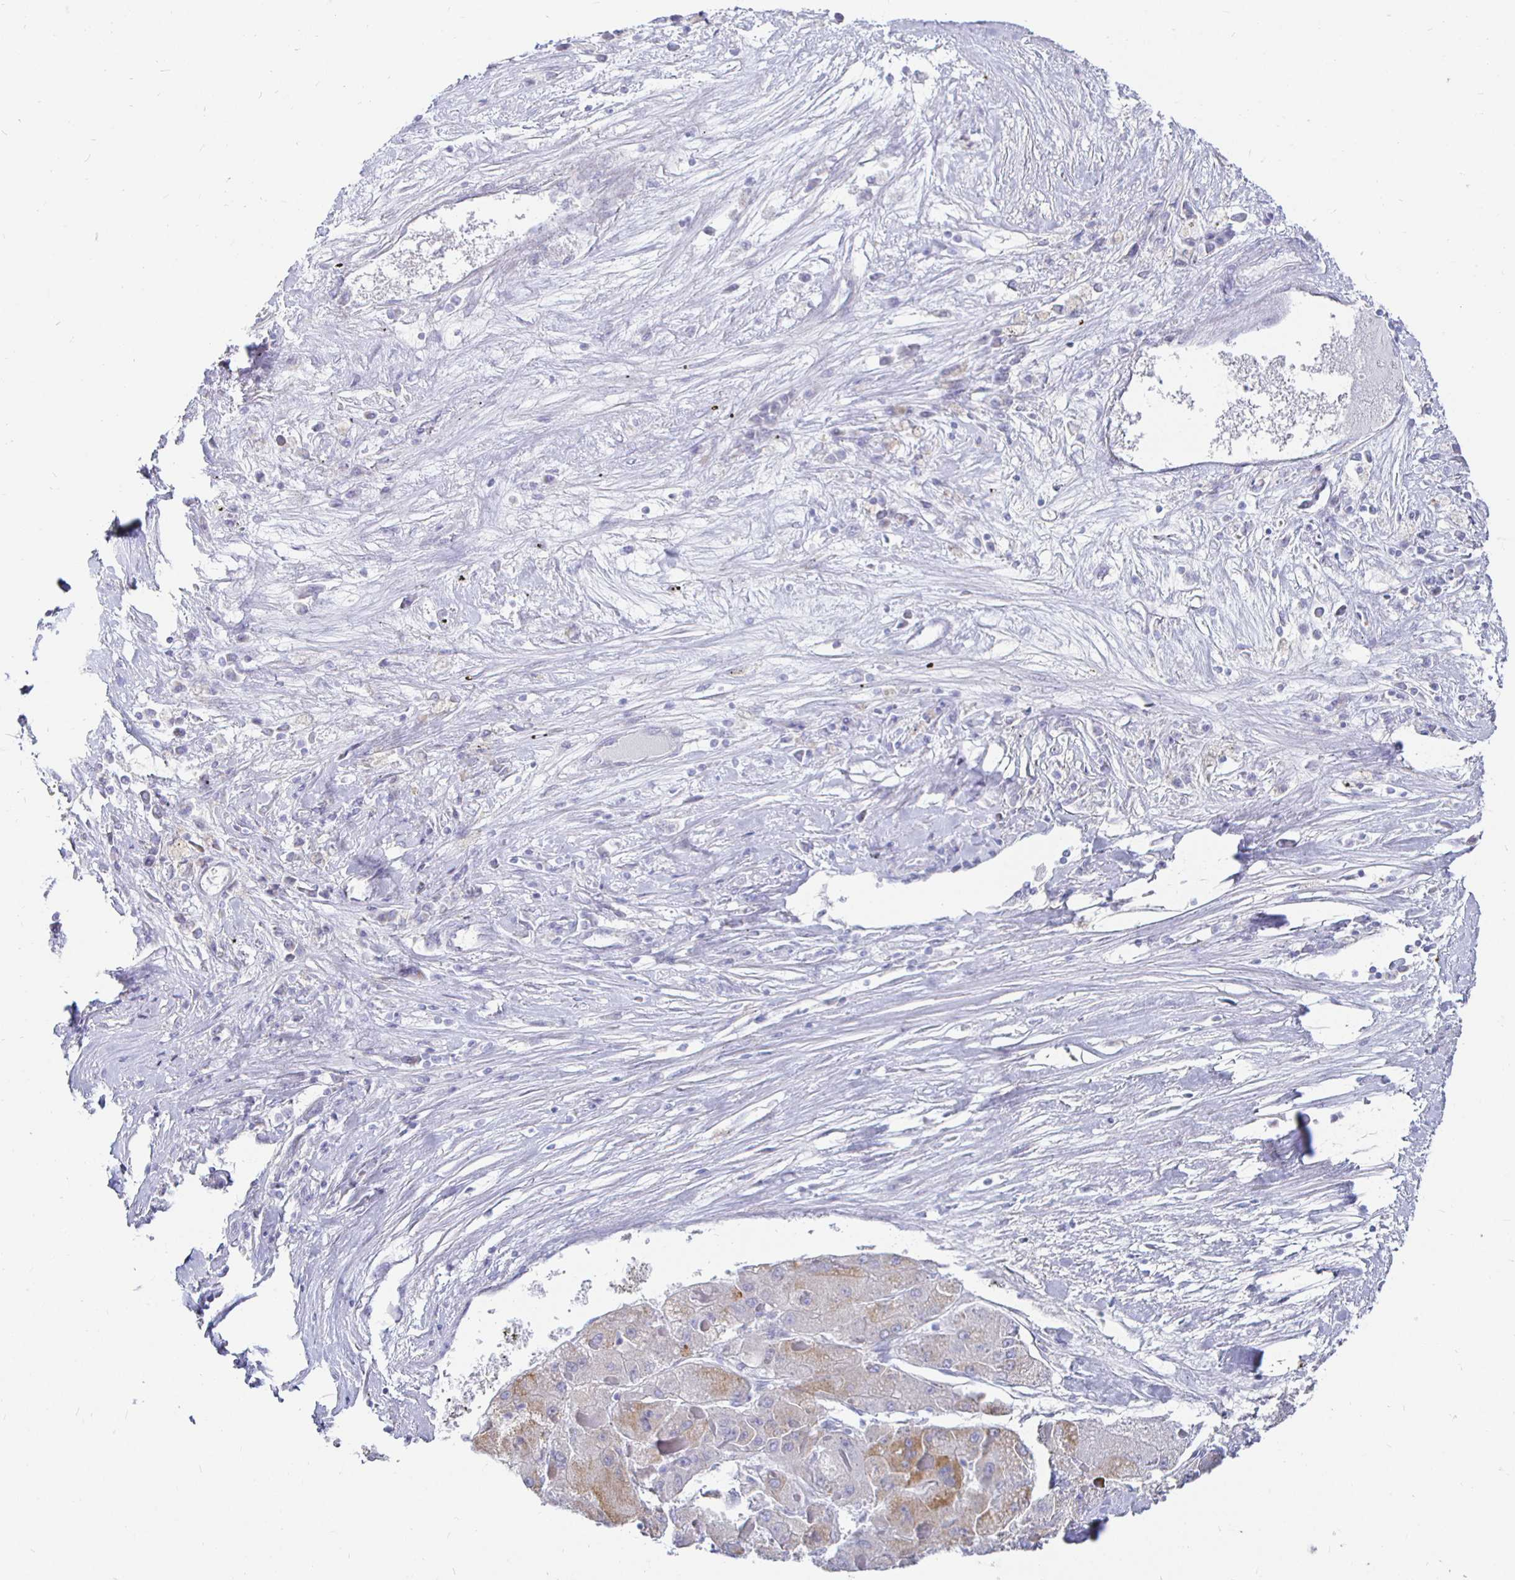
{"staining": {"intensity": "weak", "quantity": "<25%", "location": "cytoplasmic/membranous"}, "tissue": "liver cancer", "cell_type": "Tumor cells", "image_type": "cancer", "snomed": [{"axis": "morphology", "description": "Carcinoma, Hepatocellular, NOS"}, {"axis": "topography", "description": "Liver"}], "caption": "High power microscopy histopathology image of an immunohistochemistry (IHC) image of liver cancer (hepatocellular carcinoma), revealing no significant expression in tumor cells.", "gene": "CR2", "patient": {"sex": "female", "age": 73}}